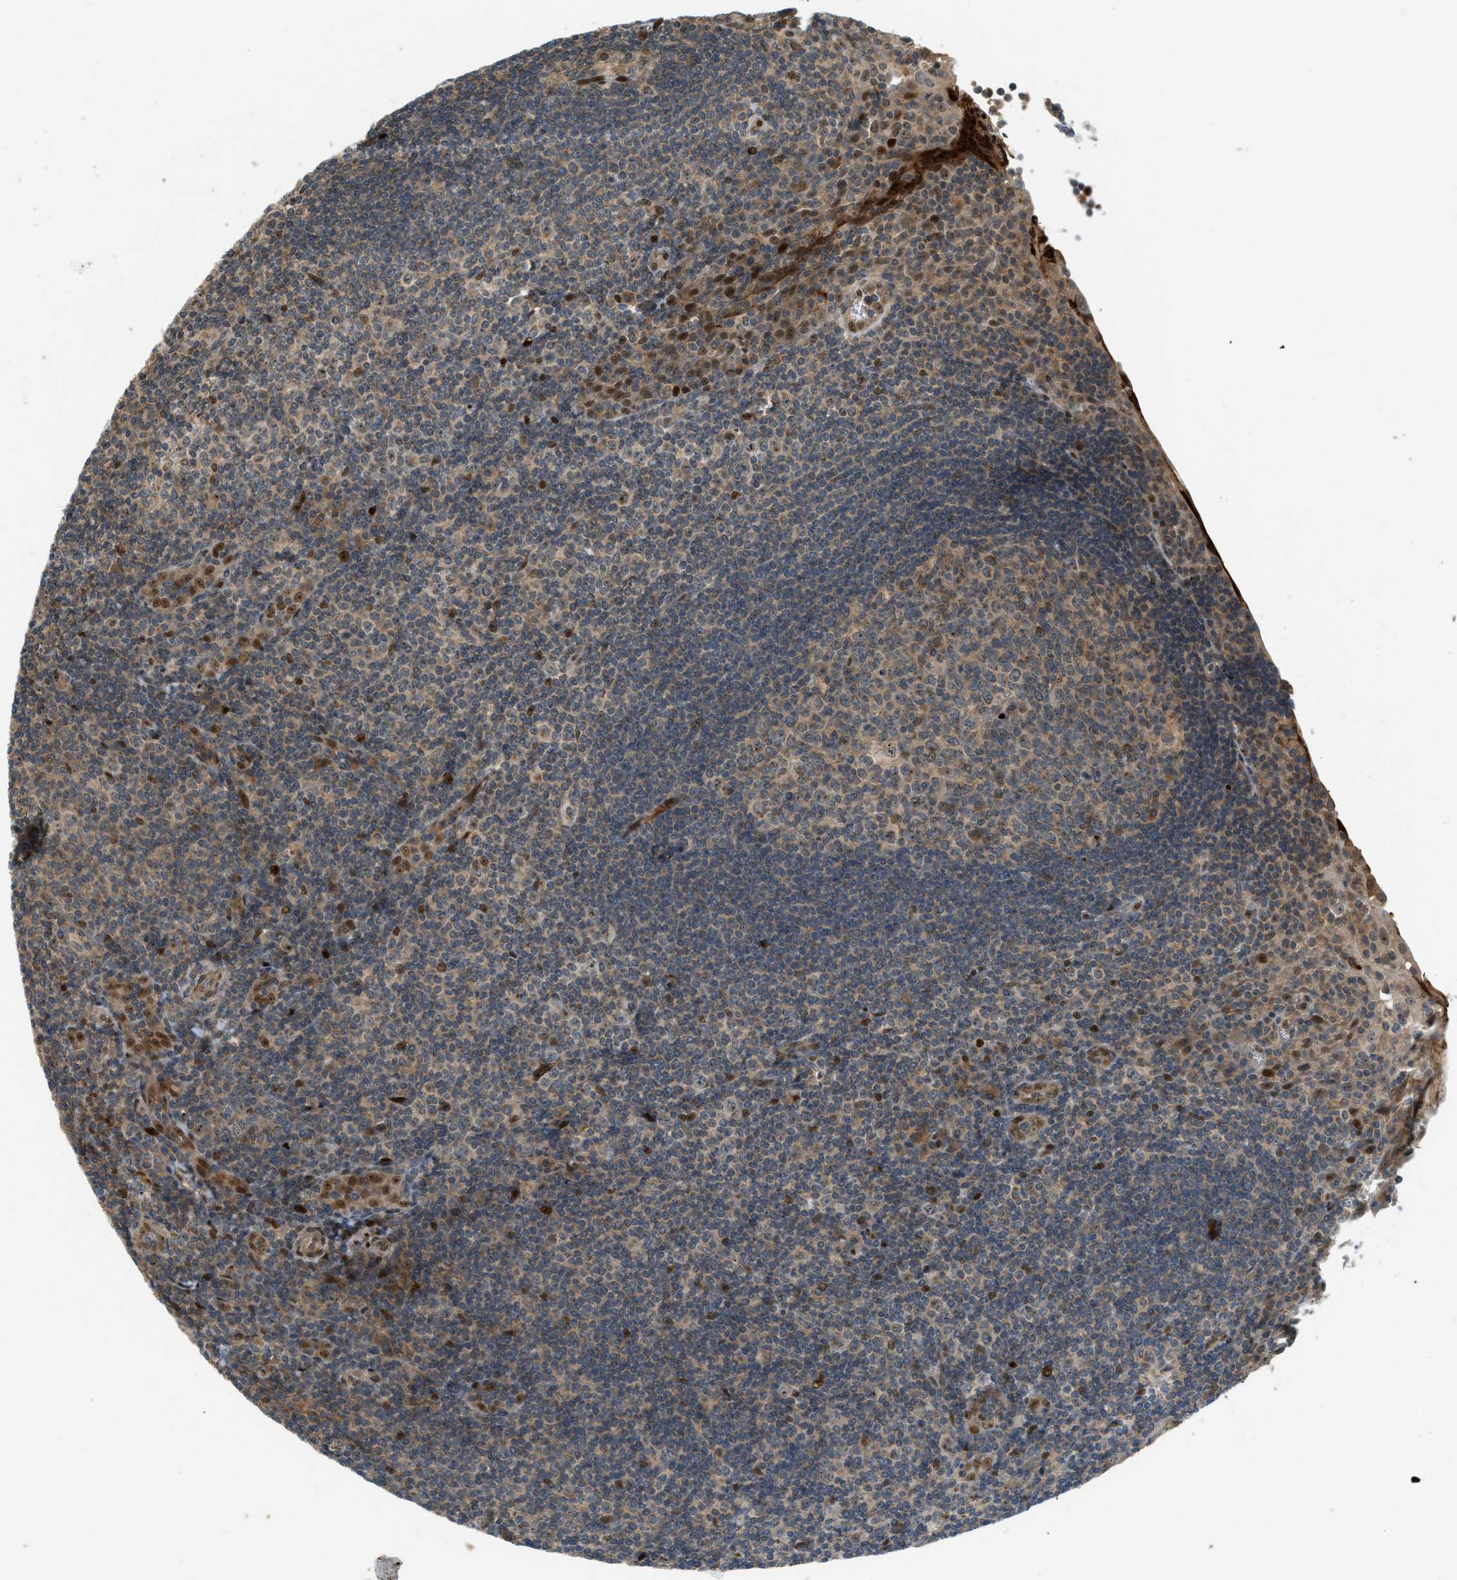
{"staining": {"intensity": "moderate", "quantity": ">75%", "location": "cytoplasmic/membranous,nuclear"}, "tissue": "tonsil", "cell_type": "Germinal center cells", "image_type": "normal", "snomed": [{"axis": "morphology", "description": "Normal tissue, NOS"}, {"axis": "topography", "description": "Tonsil"}], "caption": "This micrograph displays IHC staining of benign human tonsil, with medium moderate cytoplasmic/membranous,nuclear expression in about >75% of germinal center cells.", "gene": "TRAPPC14", "patient": {"sex": "male", "age": 37}}